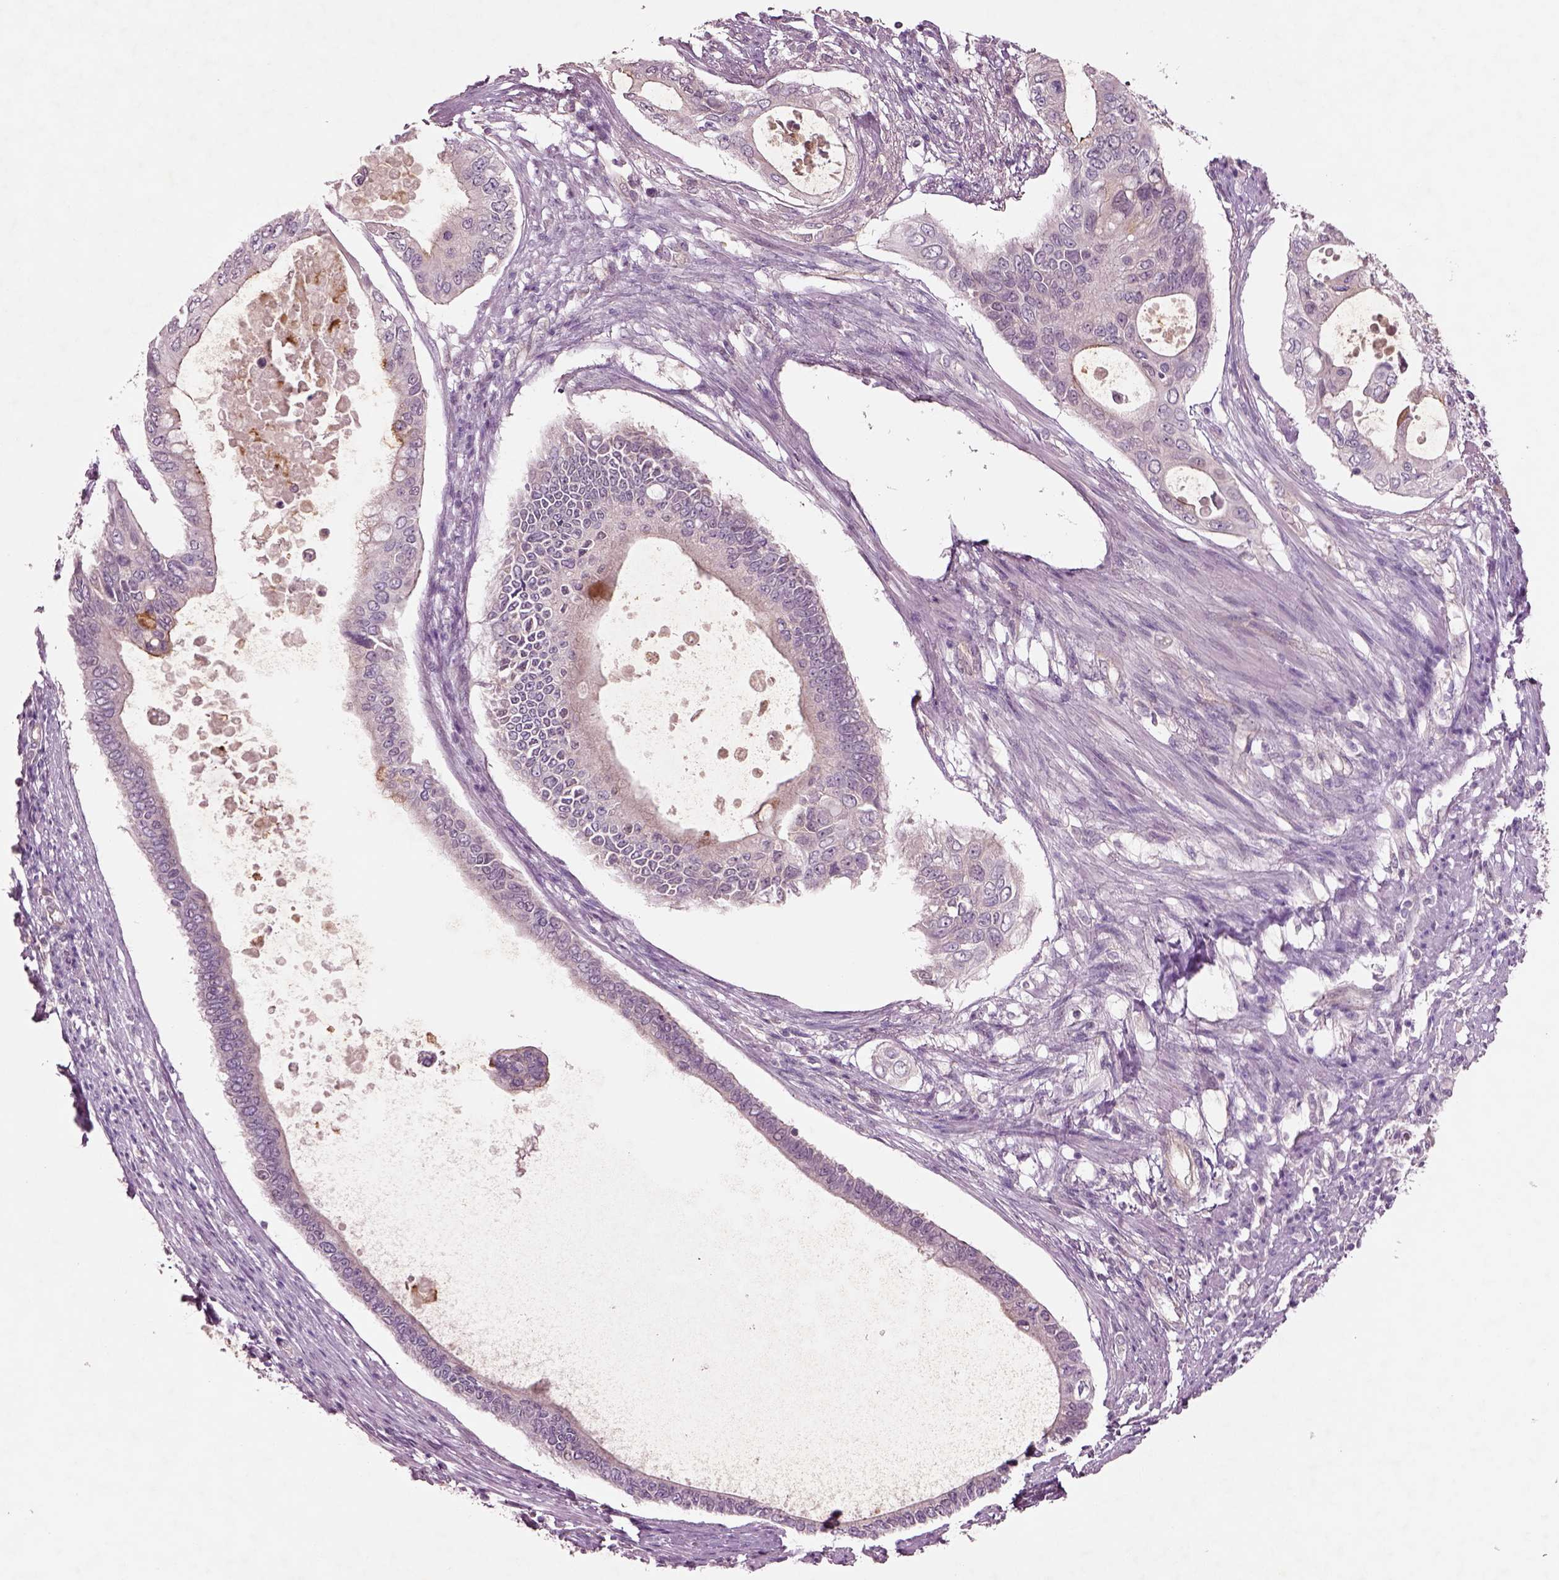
{"staining": {"intensity": "negative", "quantity": "none", "location": "none"}, "tissue": "pancreatic cancer", "cell_type": "Tumor cells", "image_type": "cancer", "snomed": [{"axis": "morphology", "description": "Adenocarcinoma, NOS"}, {"axis": "topography", "description": "Pancreas"}], "caption": "The histopathology image shows no staining of tumor cells in pancreatic cancer.", "gene": "DUOXA2", "patient": {"sex": "female", "age": 63}}